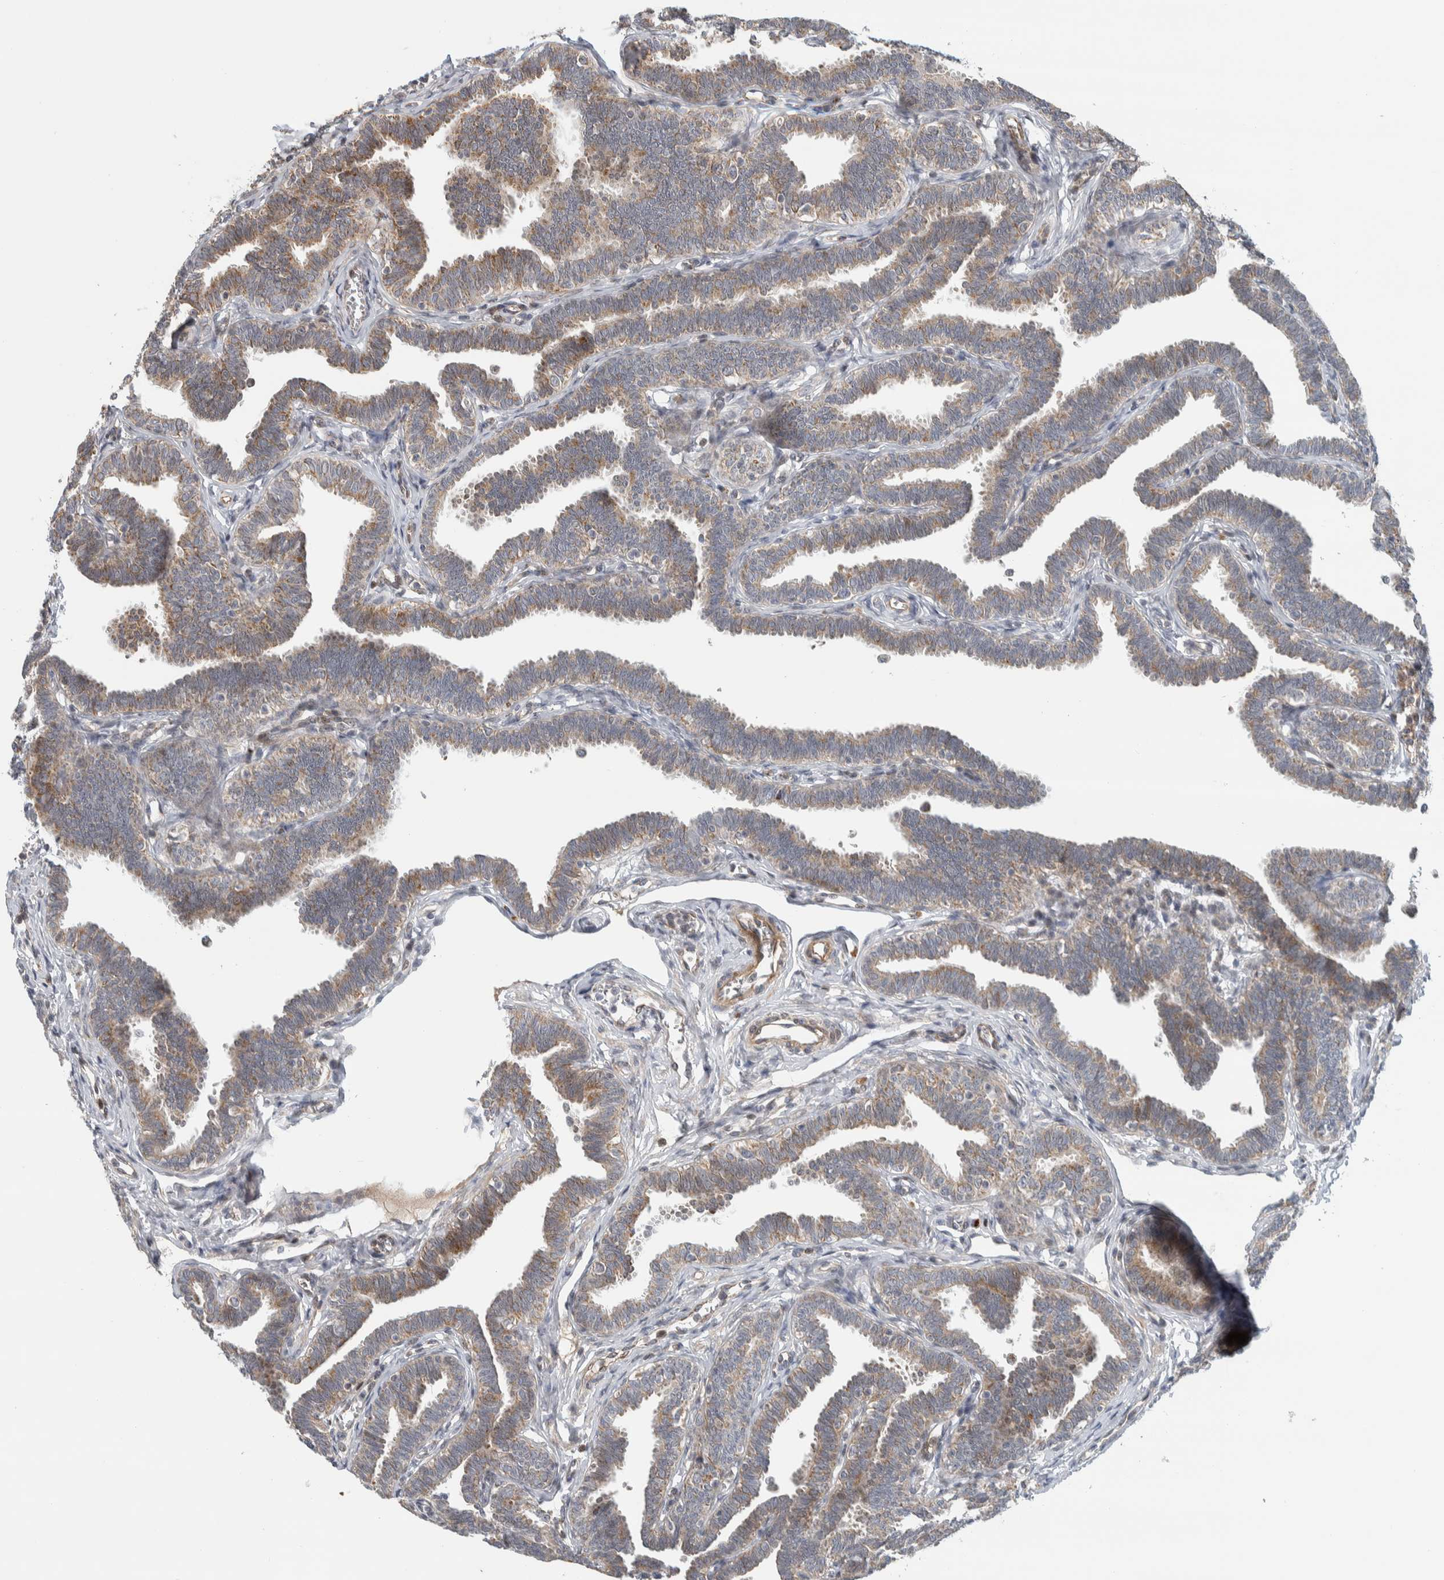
{"staining": {"intensity": "moderate", "quantity": ">75%", "location": "cytoplasmic/membranous"}, "tissue": "fallopian tube", "cell_type": "Glandular cells", "image_type": "normal", "snomed": [{"axis": "morphology", "description": "Normal tissue, NOS"}, {"axis": "topography", "description": "Fallopian tube"}, {"axis": "topography", "description": "Ovary"}], "caption": "Fallopian tube stained with IHC demonstrates moderate cytoplasmic/membranous staining in approximately >75% of glandular cells.", "gene": "AFP", "patient": {"sex": "female", "age": 23}}